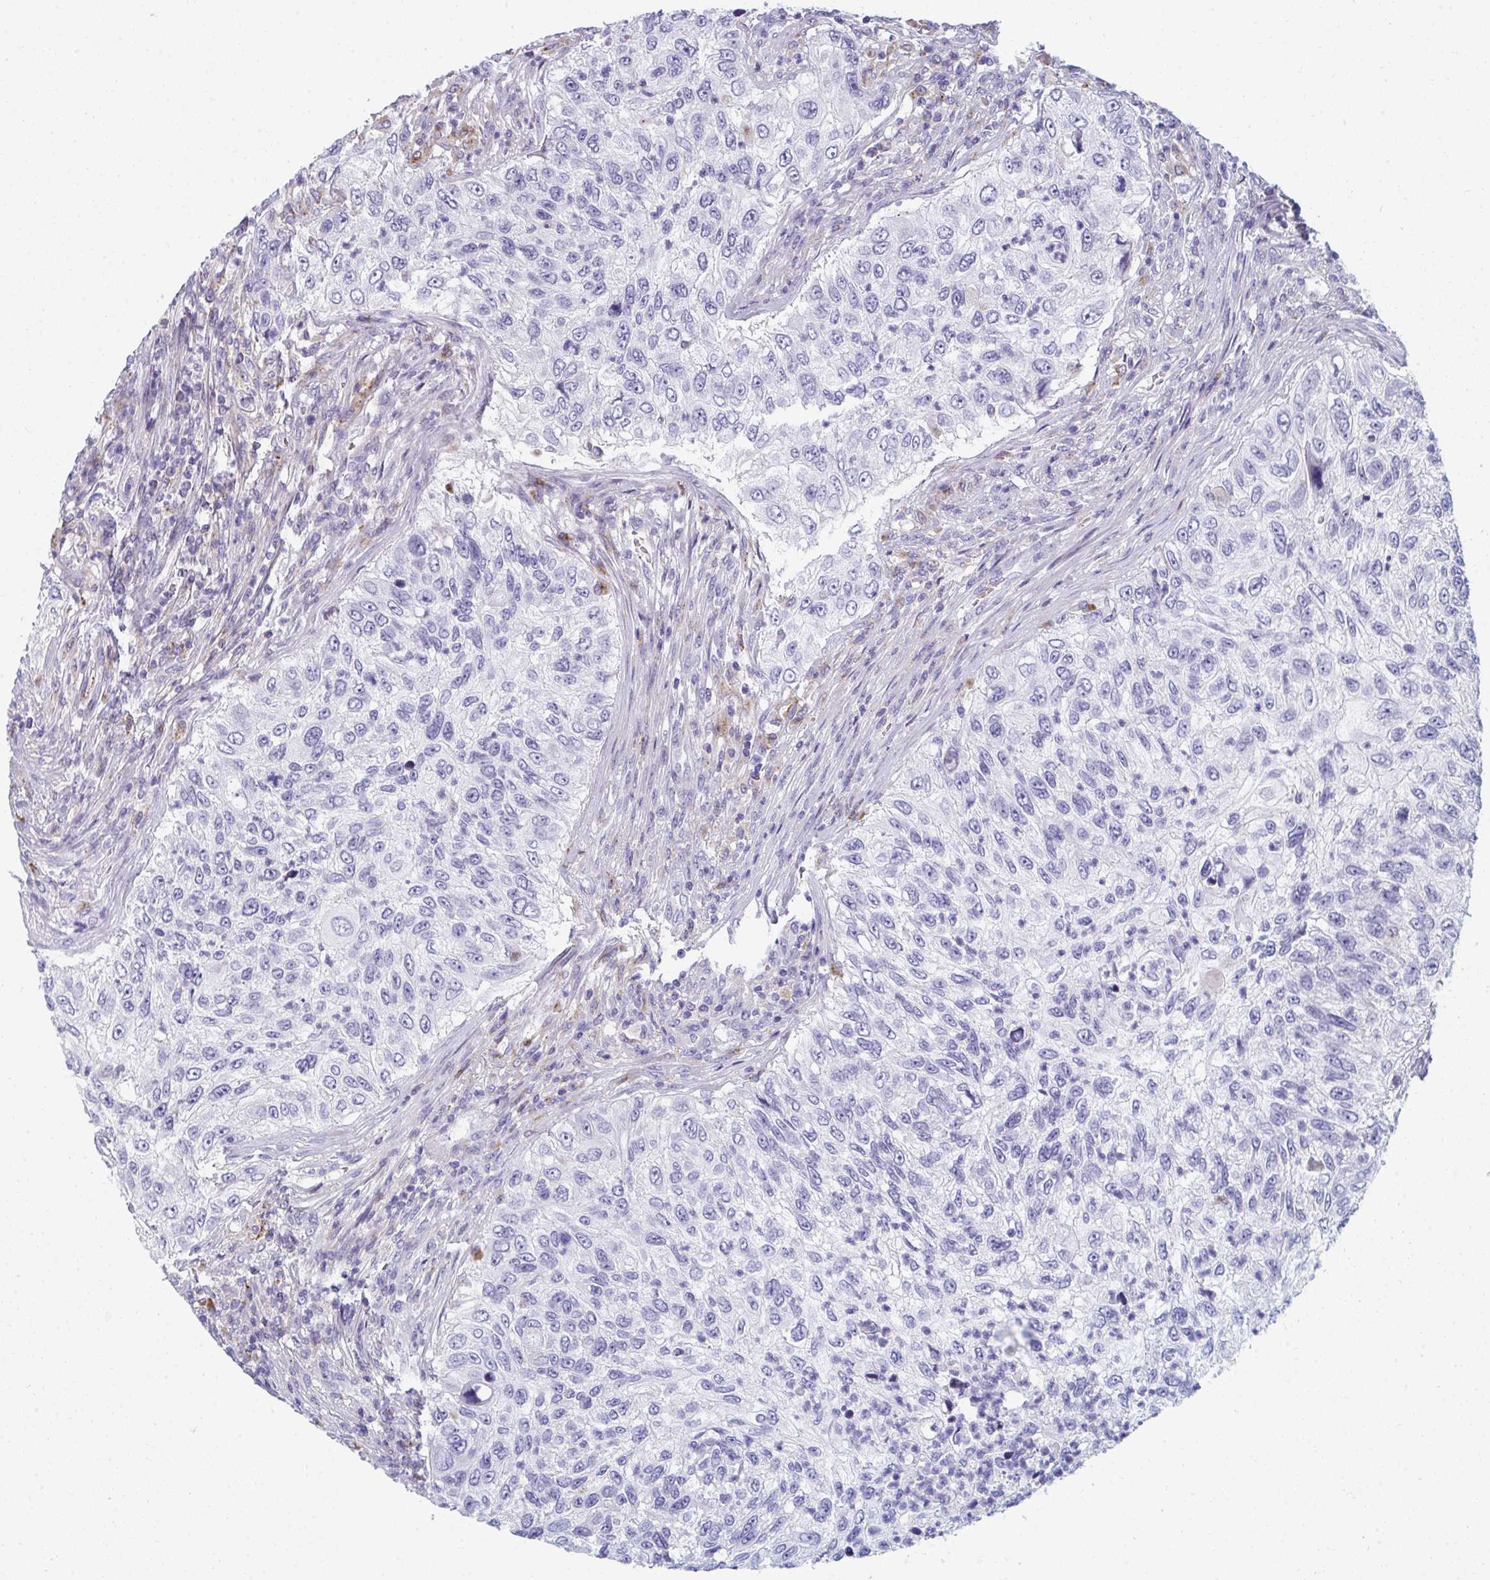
{"staining": {"intensity": "negative", "quantity": "none", "location": "none"}, "tissue": "urothelial cancer", "cell_type": "Tumor cells", "image_type": "cancer", "snomed": [{"axis": "morphology", "description": "Urothelial carcinoma, High grade"}, {"axis": "topography", "description": "Urinary bladder"}], "caption": "Histopathology image shows no significant protein expression in tumor cells of urothelial cancer. (DAB (3,3'-diaminobenzidine) immunohistochemistry, high magnification).", "gene": "EIF1AD", "patient": {"sex": "female", "age": 60}}